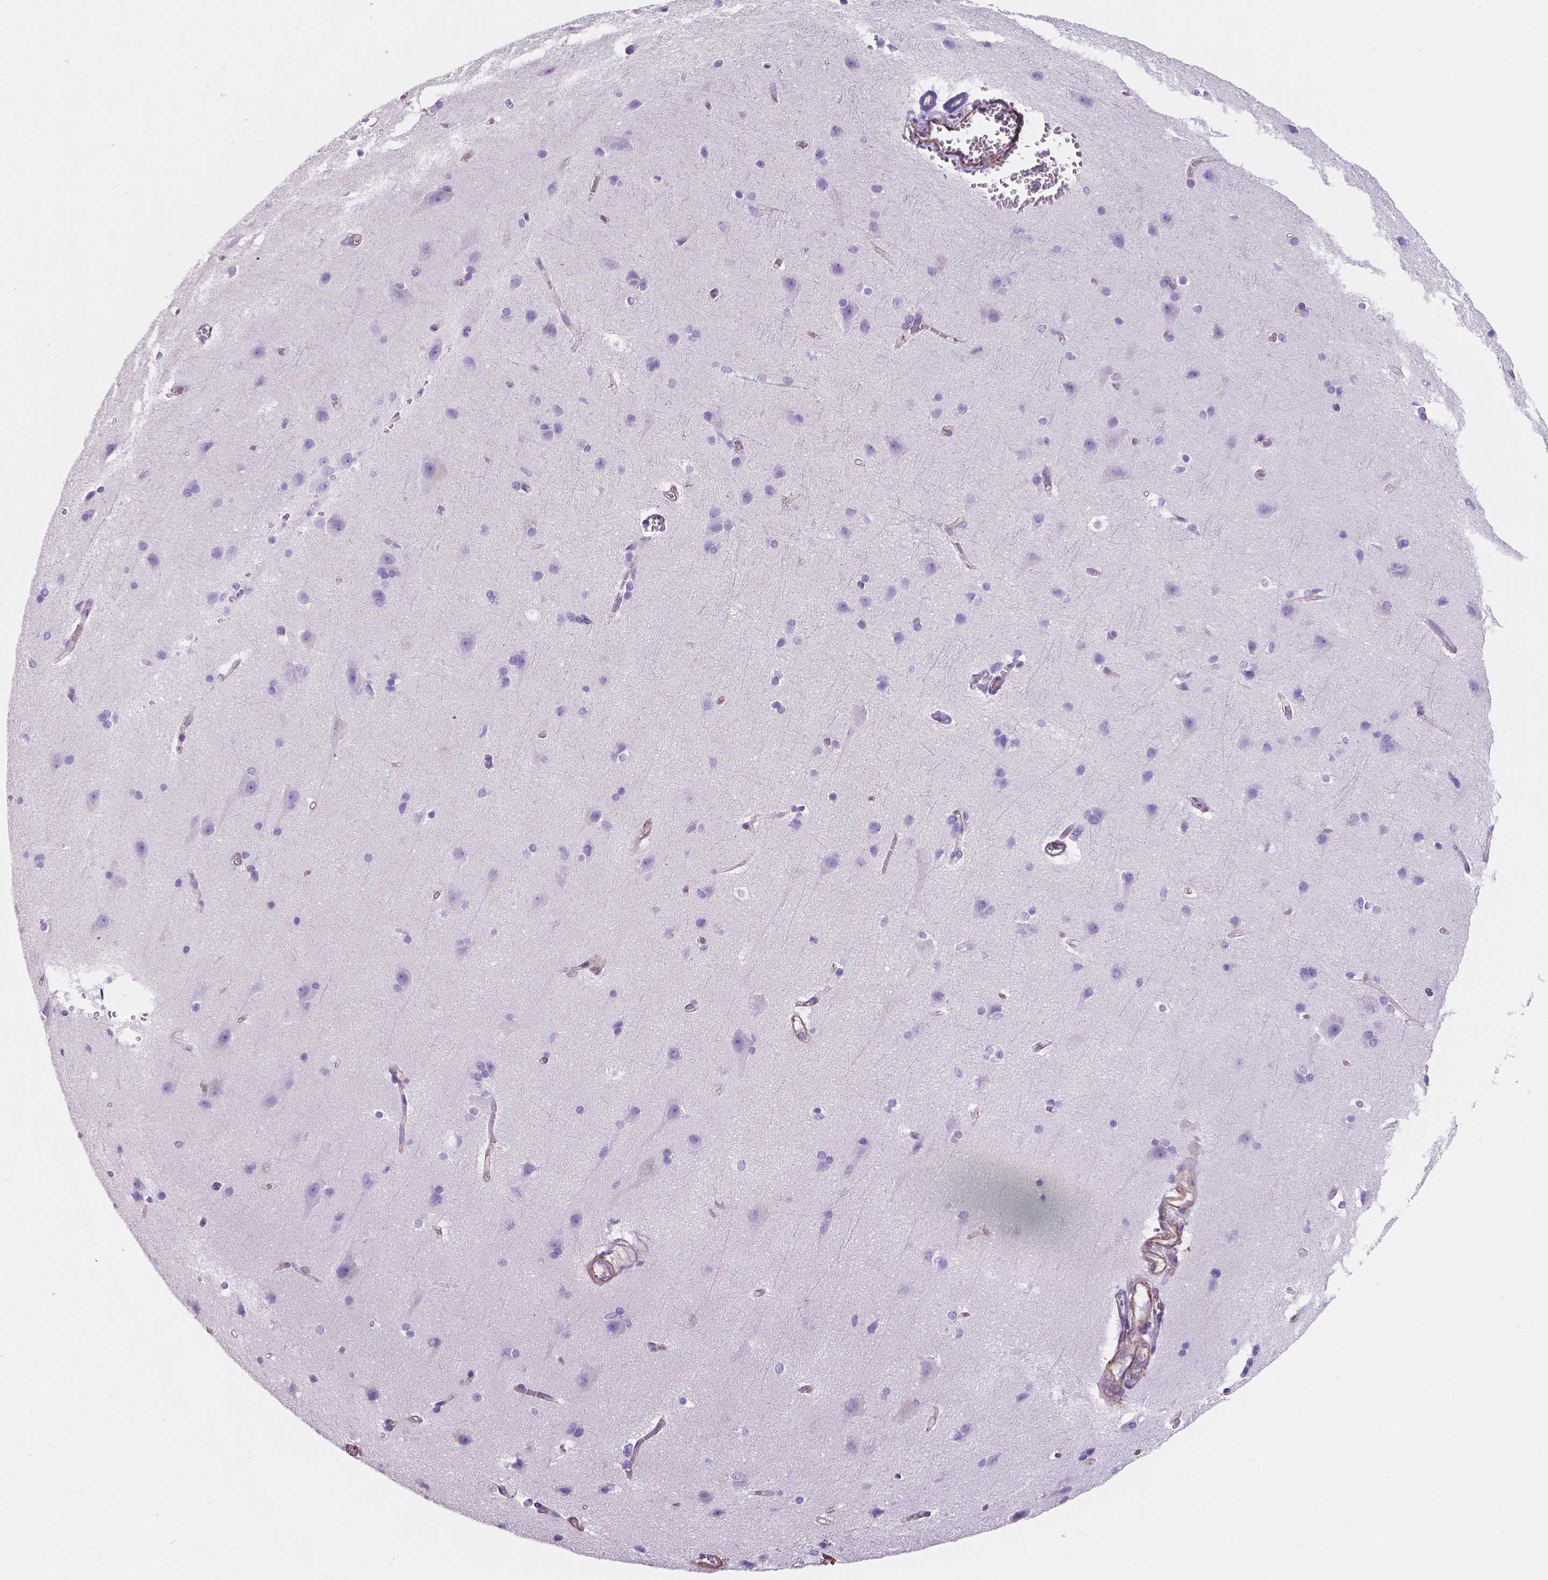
{"staining": {"intensity": "weak", "quantity": "<25%", "location": "cytoplasmic/membranous"}, "tissue": "cerebral cortex", "cell_type": "Endothelial cells", "image_type": "normal", "snomed": [{"axis": "morphology", "description": "Normal tissue, NOS"}, {"axis": "topography", "description": "Cerebral cortex"}], "caption": "Immunohistochemistry histopathology image of unremarkable cerebral cortex stained for a protein (brown), which exhibits no positivity in endothelial cells. (Immunohistochemistry (ihc), brightfield microscopy, high magnification).", "gene": "TOR2A", "patient": {"sex": "male", "age": 37}}